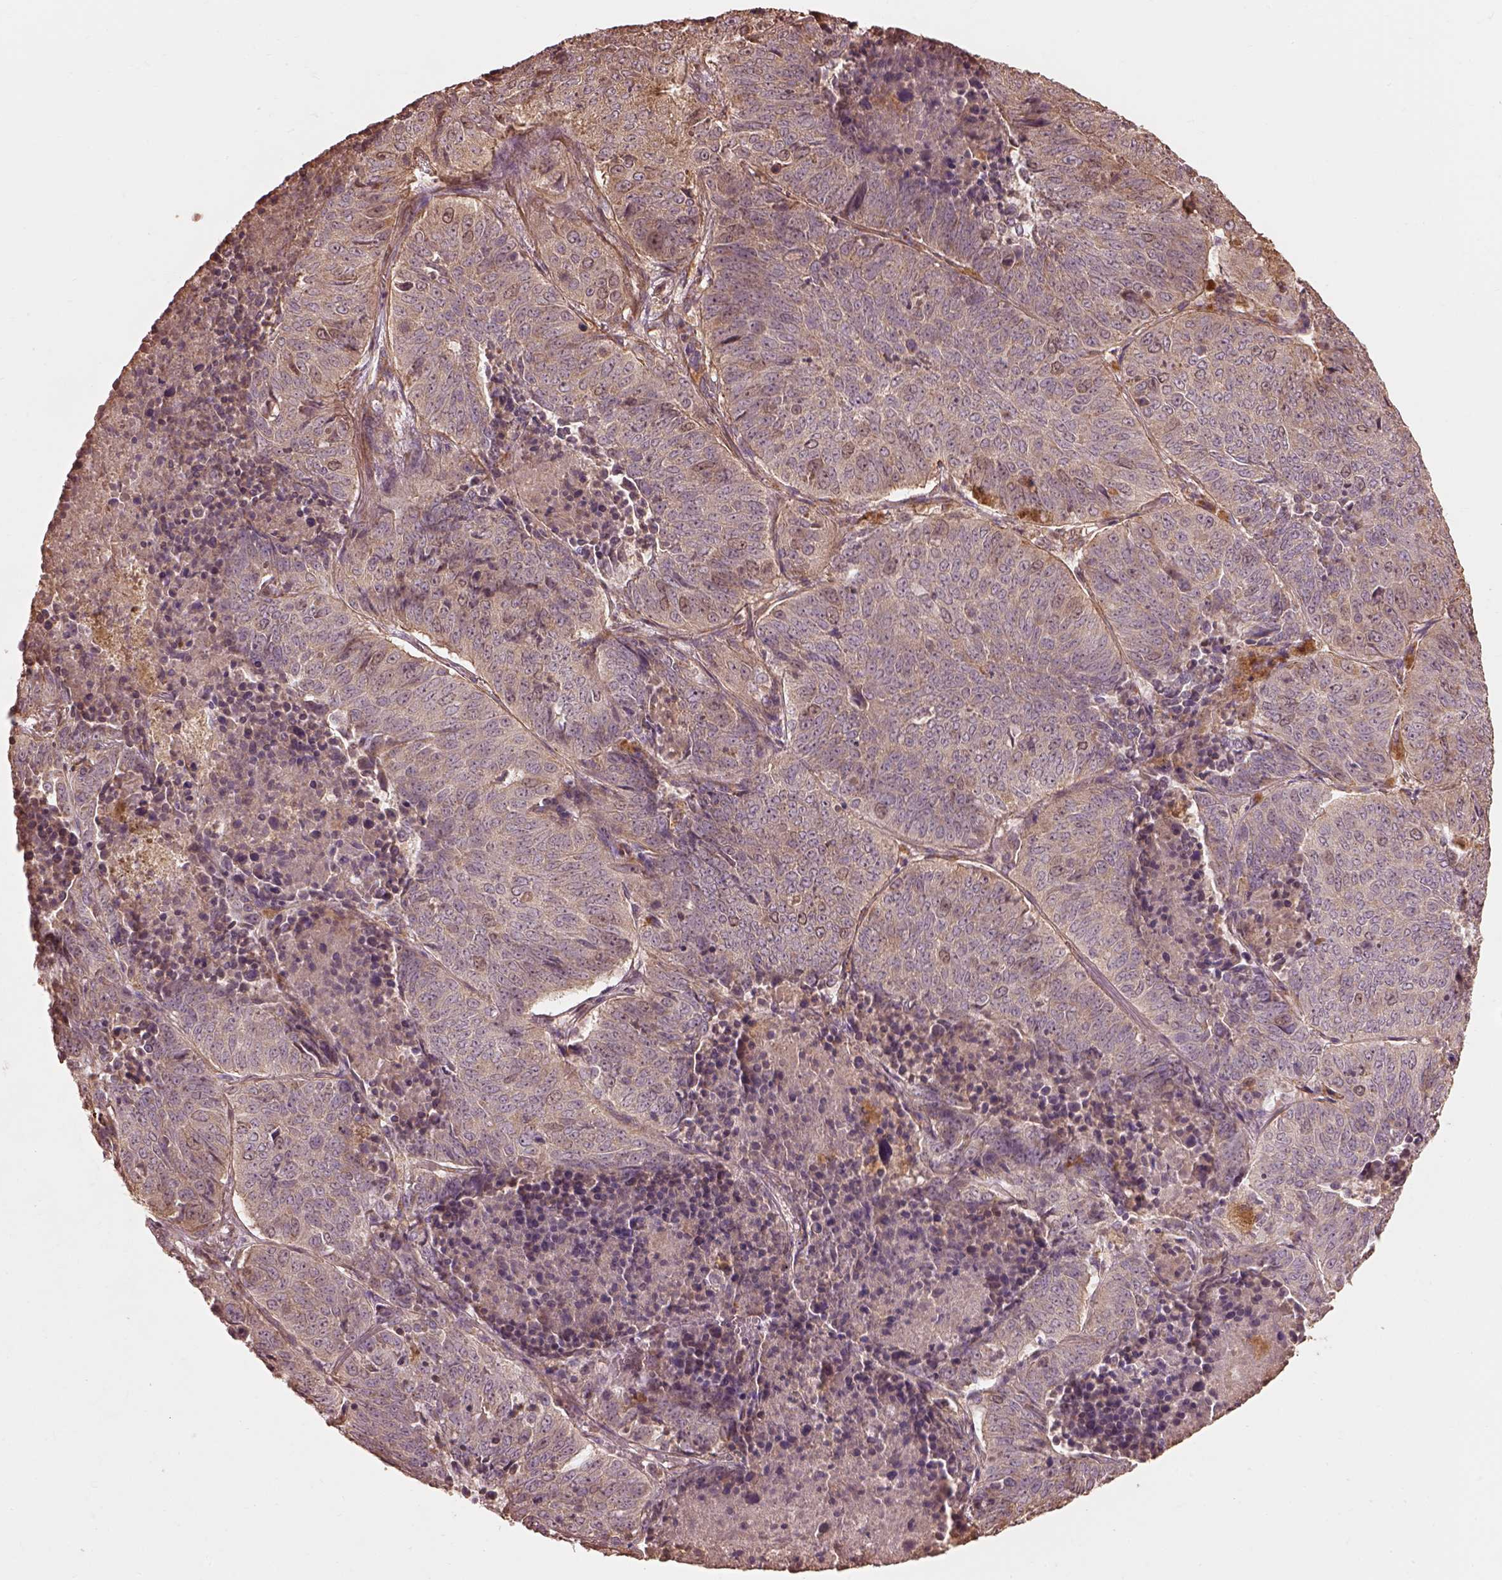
{"staining": {"intensity": "negative", "quantity": "none", "location": "none"}, "tissue": "lung cancer", "cell_type": "Tumor cells", "image_type": "cancer", "snomed": [{"axis": "morphology", "description": "Normal tissue, NOS"}, {"axis": "morphology", "description": "Squamous cell carcinoma, NOS"}, {"axis": "topography", "description": "Bronchus"}, {"axis": "topography", "description": "Lung"}], "caption": "High magnification brightfield microscopy of lung squamous cell carcinoma stained with DAB (3,3'-diaminobenzidine) (brown) and counterstained with hematoxylin (blue): tumor cells show no significant staining.", "gene": "METTL4", "patient": {"sex": "male", "age": 64}}